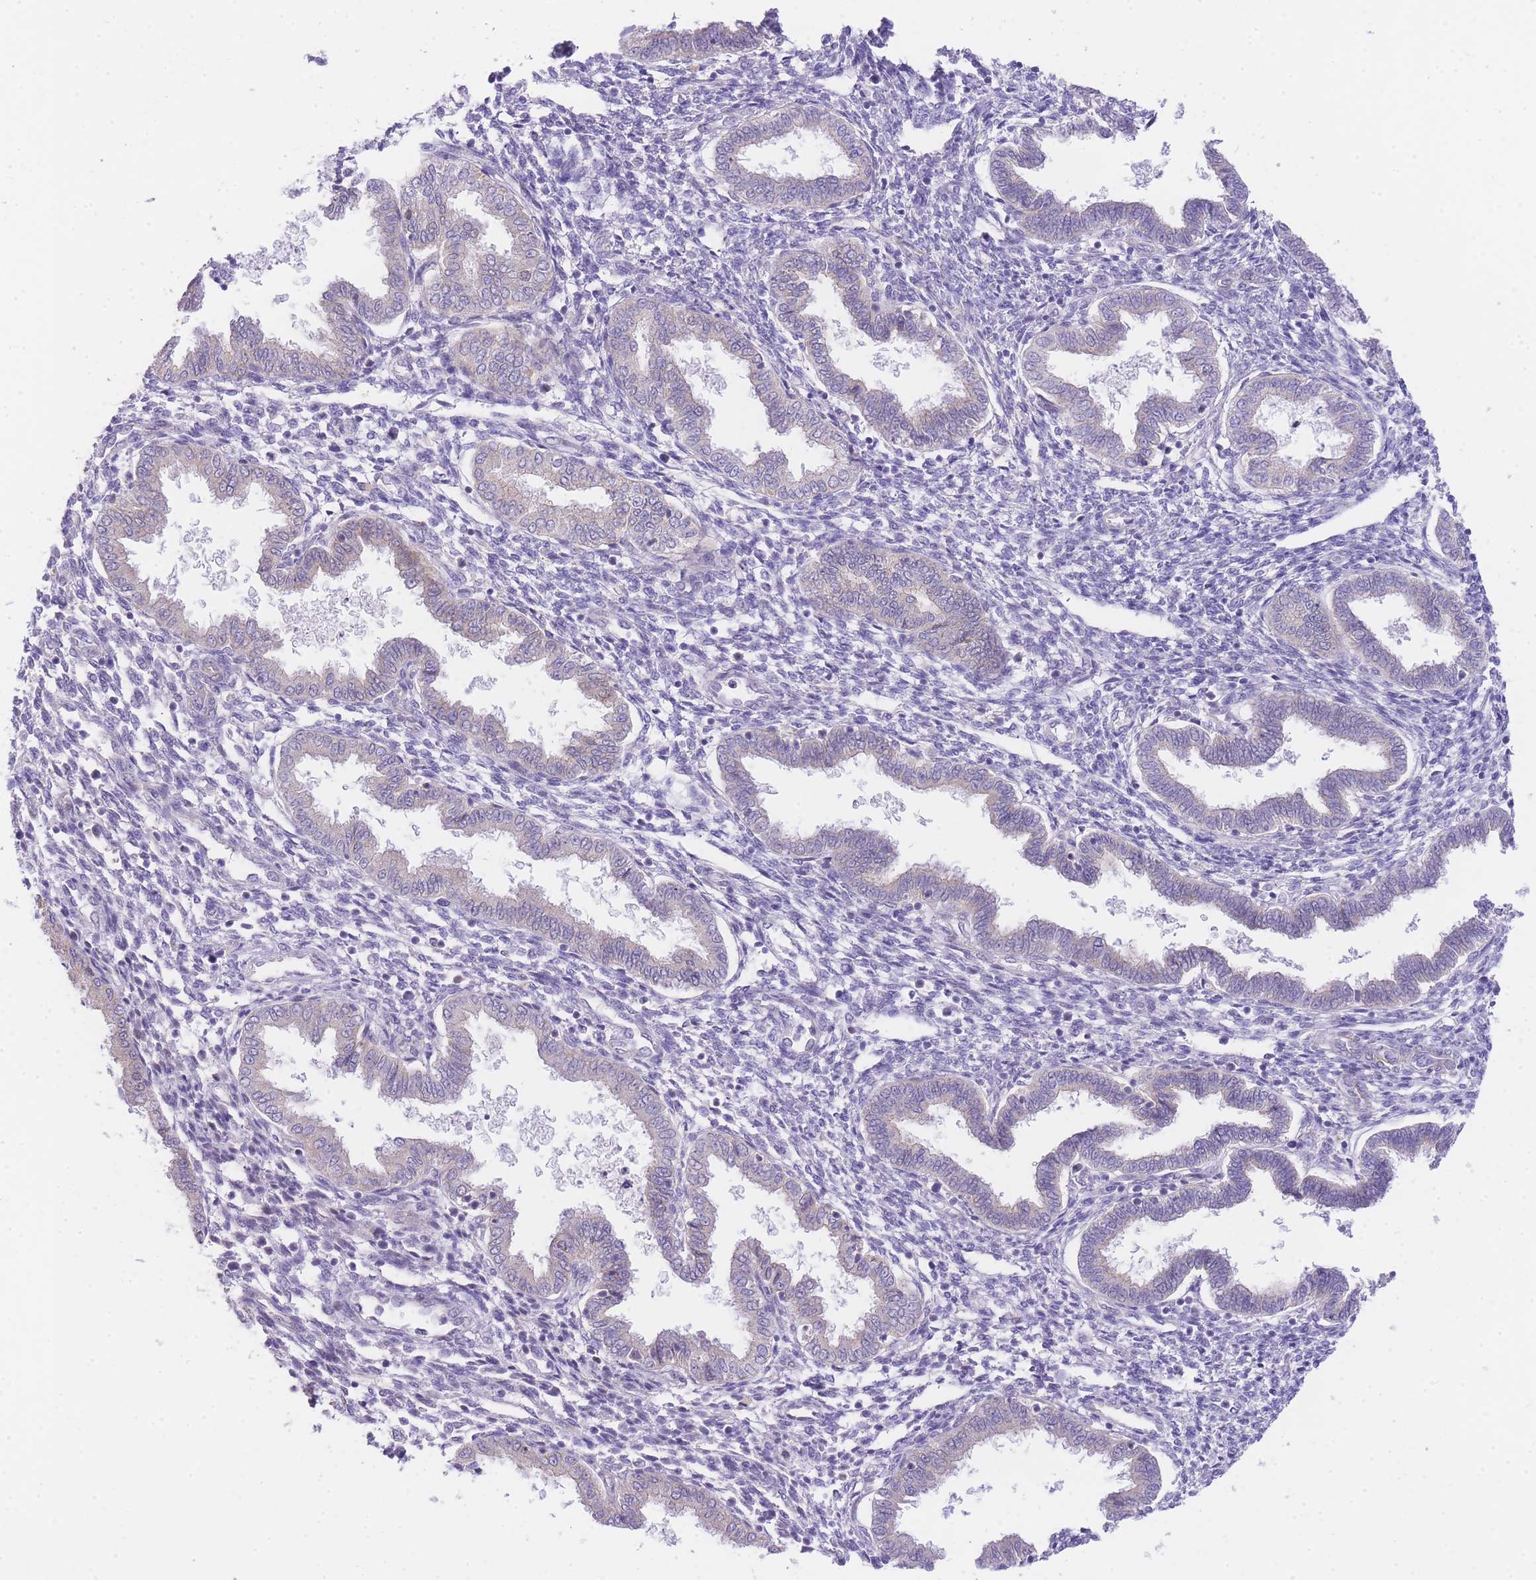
{"staining": {"intensity": "moderate", "quantity": "<25%", "location": "nuclear"}, "tissue": "endometrium", "cell_type": "Cells in endometrial stroma", "image_type": "normal", "snomed": [{"axis": "morphology", "description": "Normal tissue, NOS"}, {"axis": "topography", "description": "Endometrium"}], "caption": "Immunohistochemical staining of normal human endometrium shows low levels of moderate nuclear positivity in about <25% of cells in endometrial stroma. The staining was performed using DAB (3,3'-diaminobenzidine) to visualize the protein expression in brown, while the nuclei were stained in blue with hematoxylin (Magnification: 20x).", "gene": "UBXN7", "patient": {"sex": "female", "age": 33}}